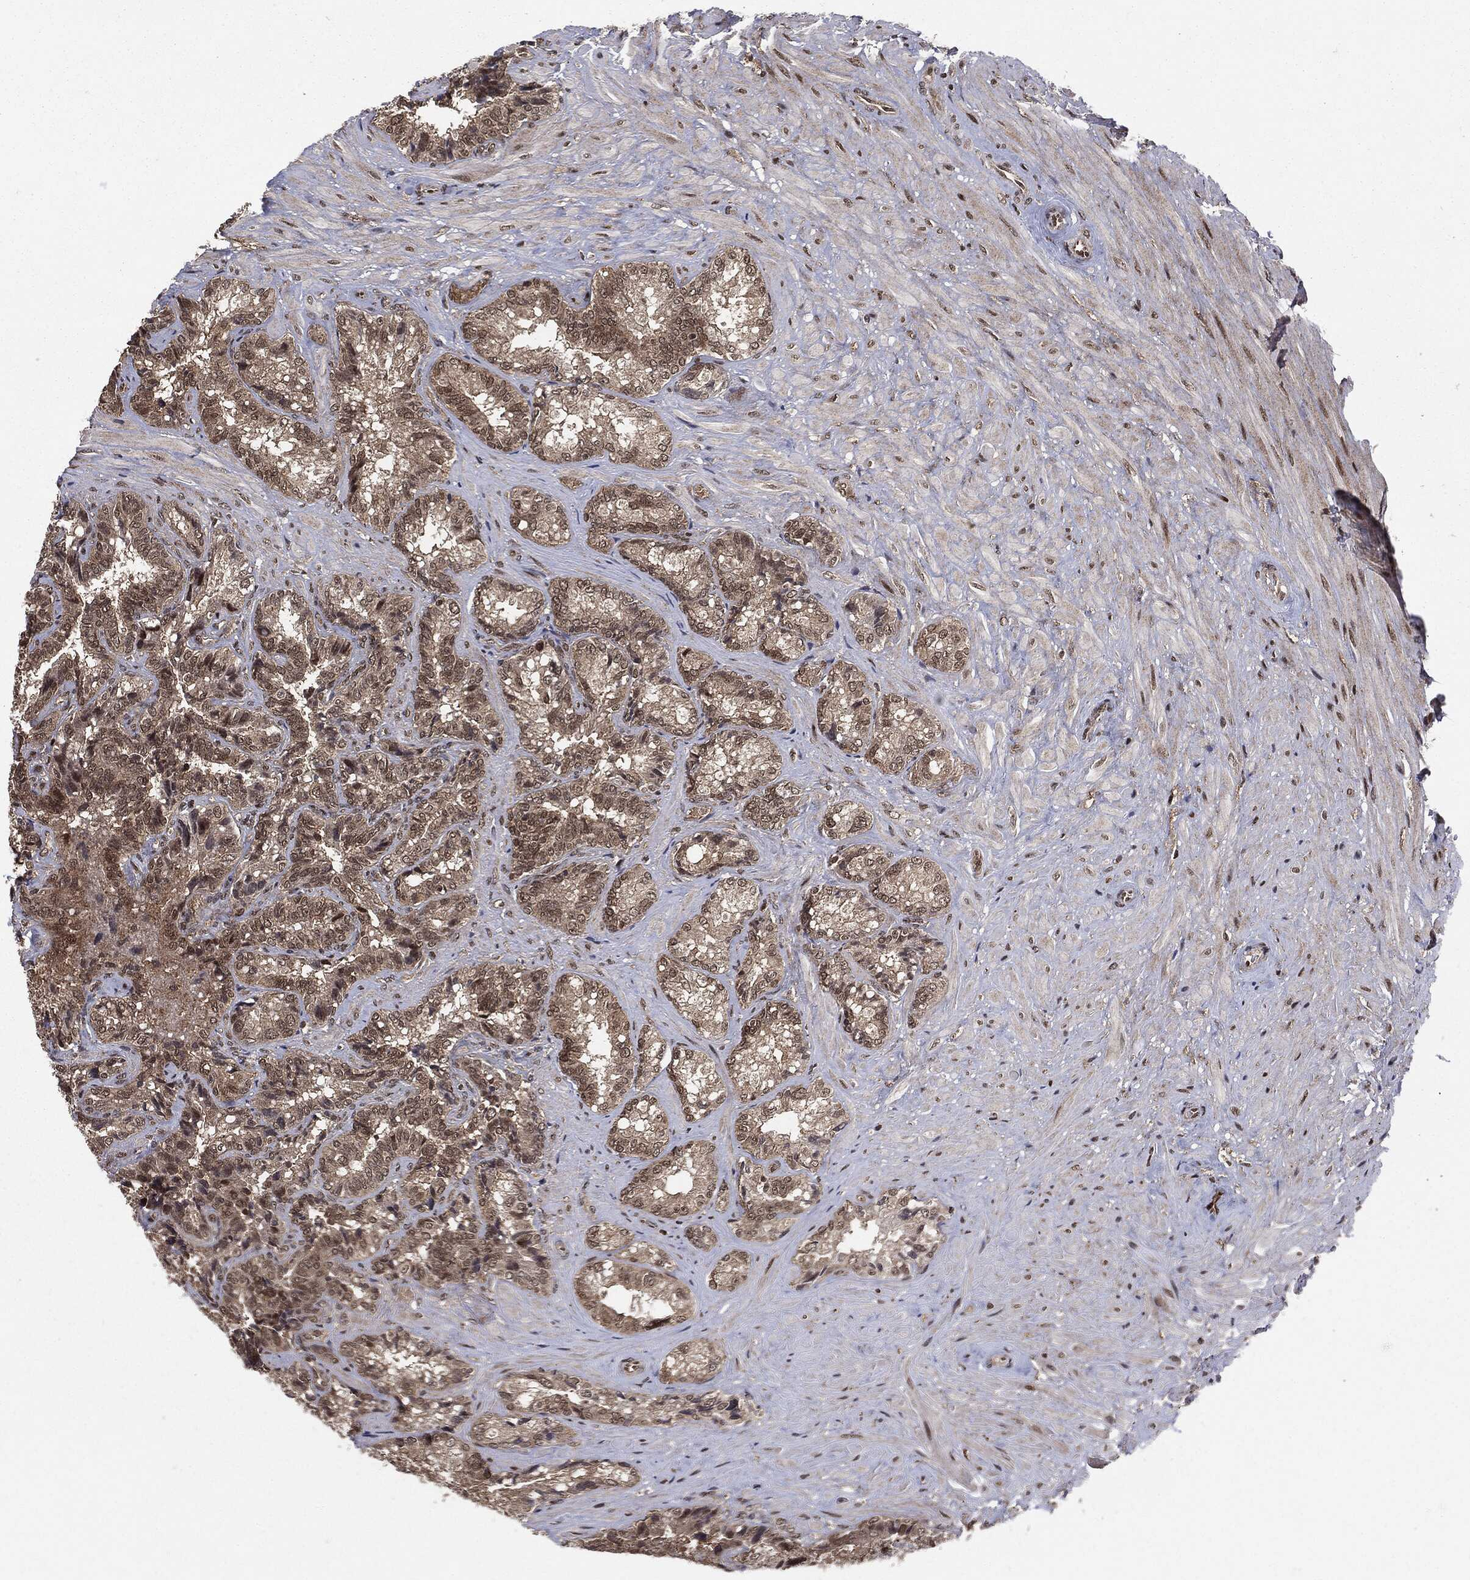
{"staining": {"intensity": "moderate", "quantity": "<25%", "location": "cytoplasmic/membranous,nuclear"}, "tissue": "seminal vesicle", "cell_type": "Glandular cells", "image_type": "normal", "snomed": [{"axis": "morphology", "description": "Normal tissue, NOS"}, {"axis": "topography", "description": "Seminal veicle"}], "caption": "Human seminal vesicle stained for a protein (brown) reveals moderate cytoplasmic/membranous,nuclear positive positivity in approximately <25% of glandular cells.", "gene": "PTPA", "patient": {"sex": "male", "age": 68}}